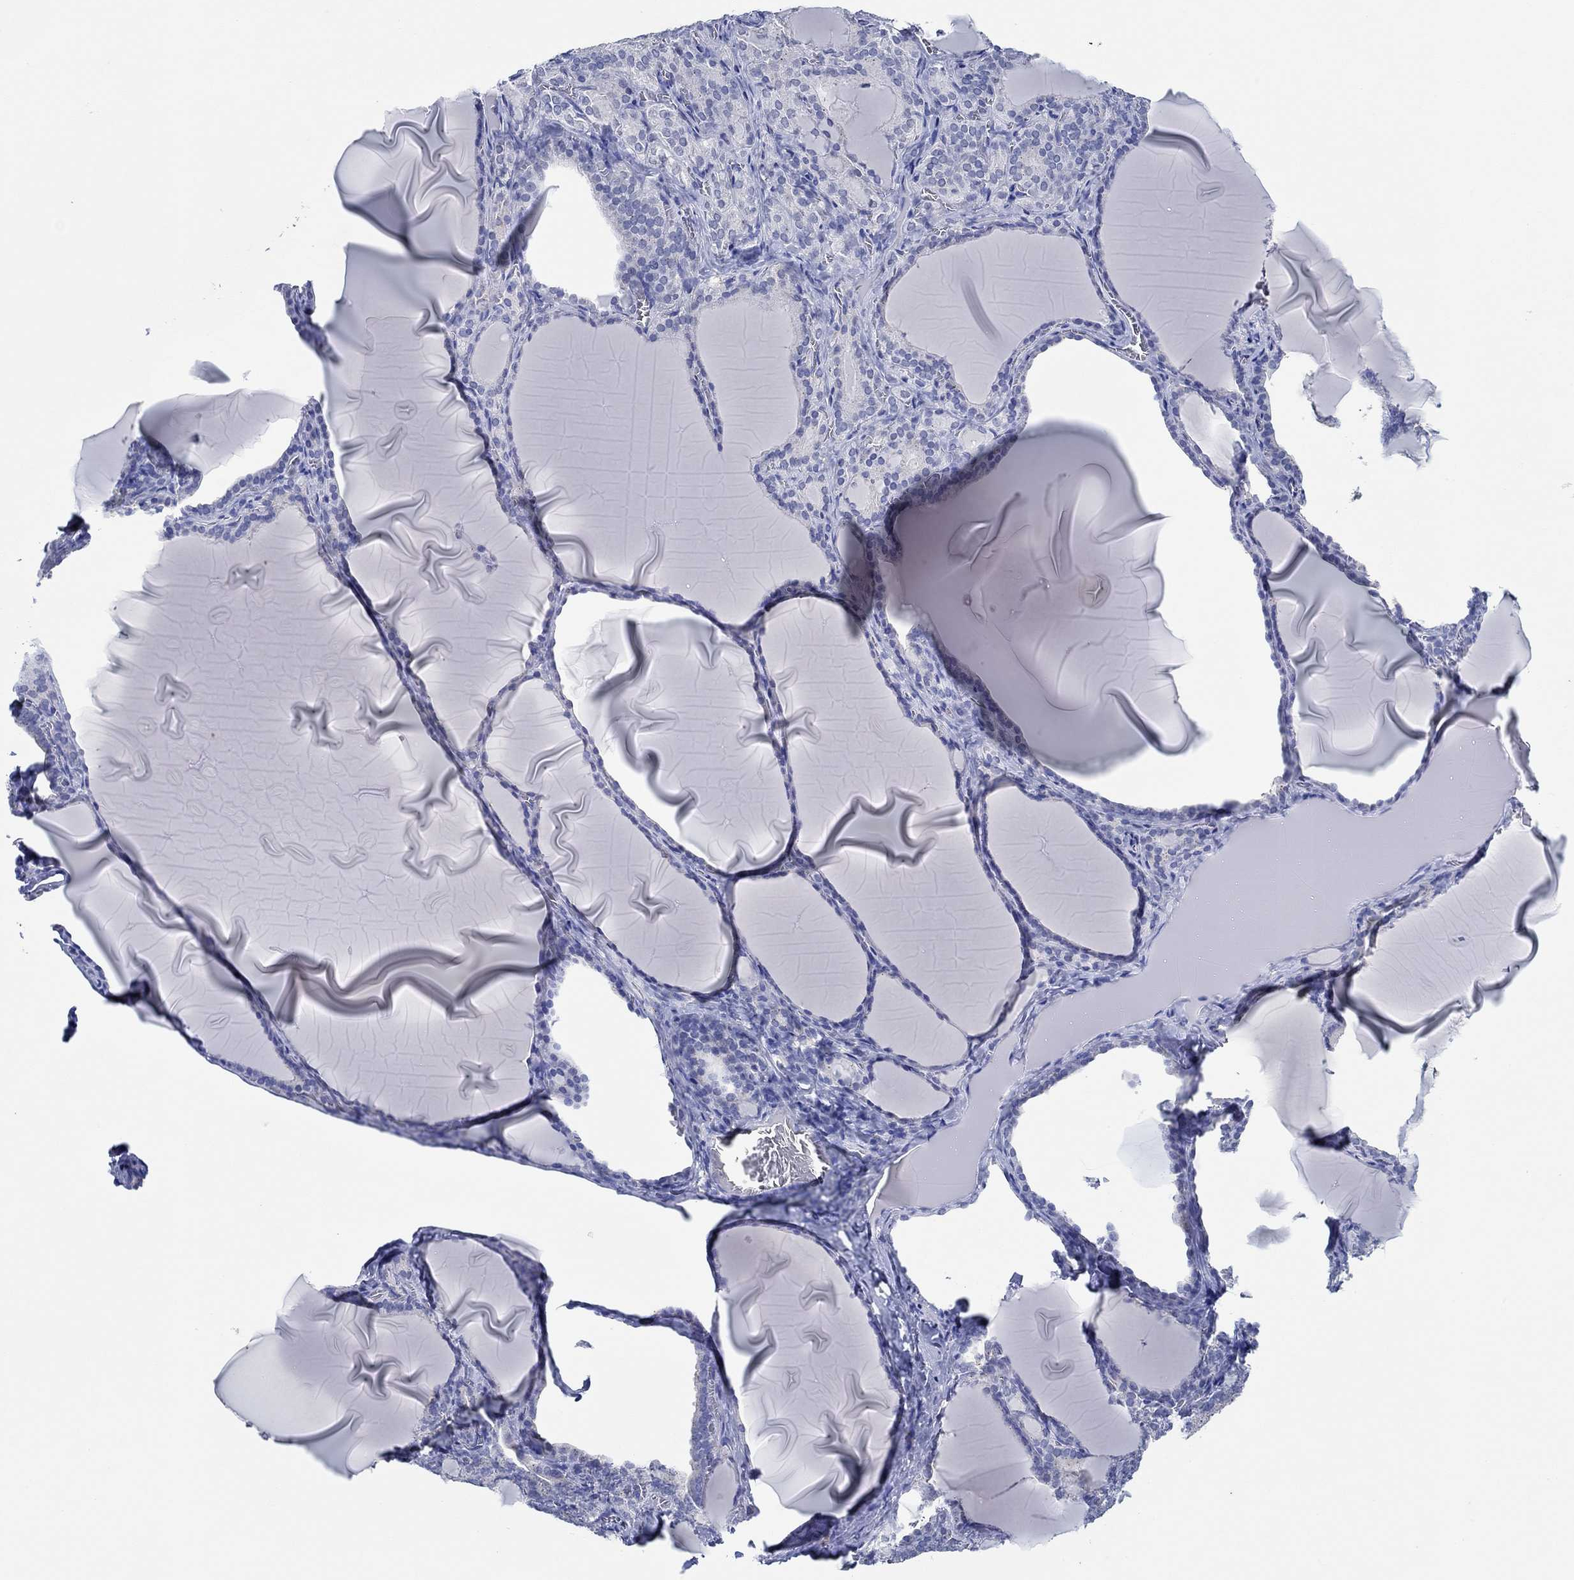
{"staining": {"intensity": "negative", "quantity": "none", "location": "none"}, "tissue": "thyroid gland", "cell_type": "Glandular cells", "image_type": "normal", "snomed": [{"axis": "morphology", "description": "Normal tissue, NOS"}, {"axis": "morphology", "description": "Hyperplasia, NOS"}, {"axis": "topography", "description": "Thyroid gland"}], "caption": "IHC micrograph of normal thyroid gland: thyroid gland stained with DAB (3,3'-diaminobenzidine) reveals no significant protein staining in glandular cells. The staining is performed using DAB brown chromogen with nuclei counter-stained in using hematoxylin.", "gene": "CPM", "patient": {"sex": "female", "age": 27}}